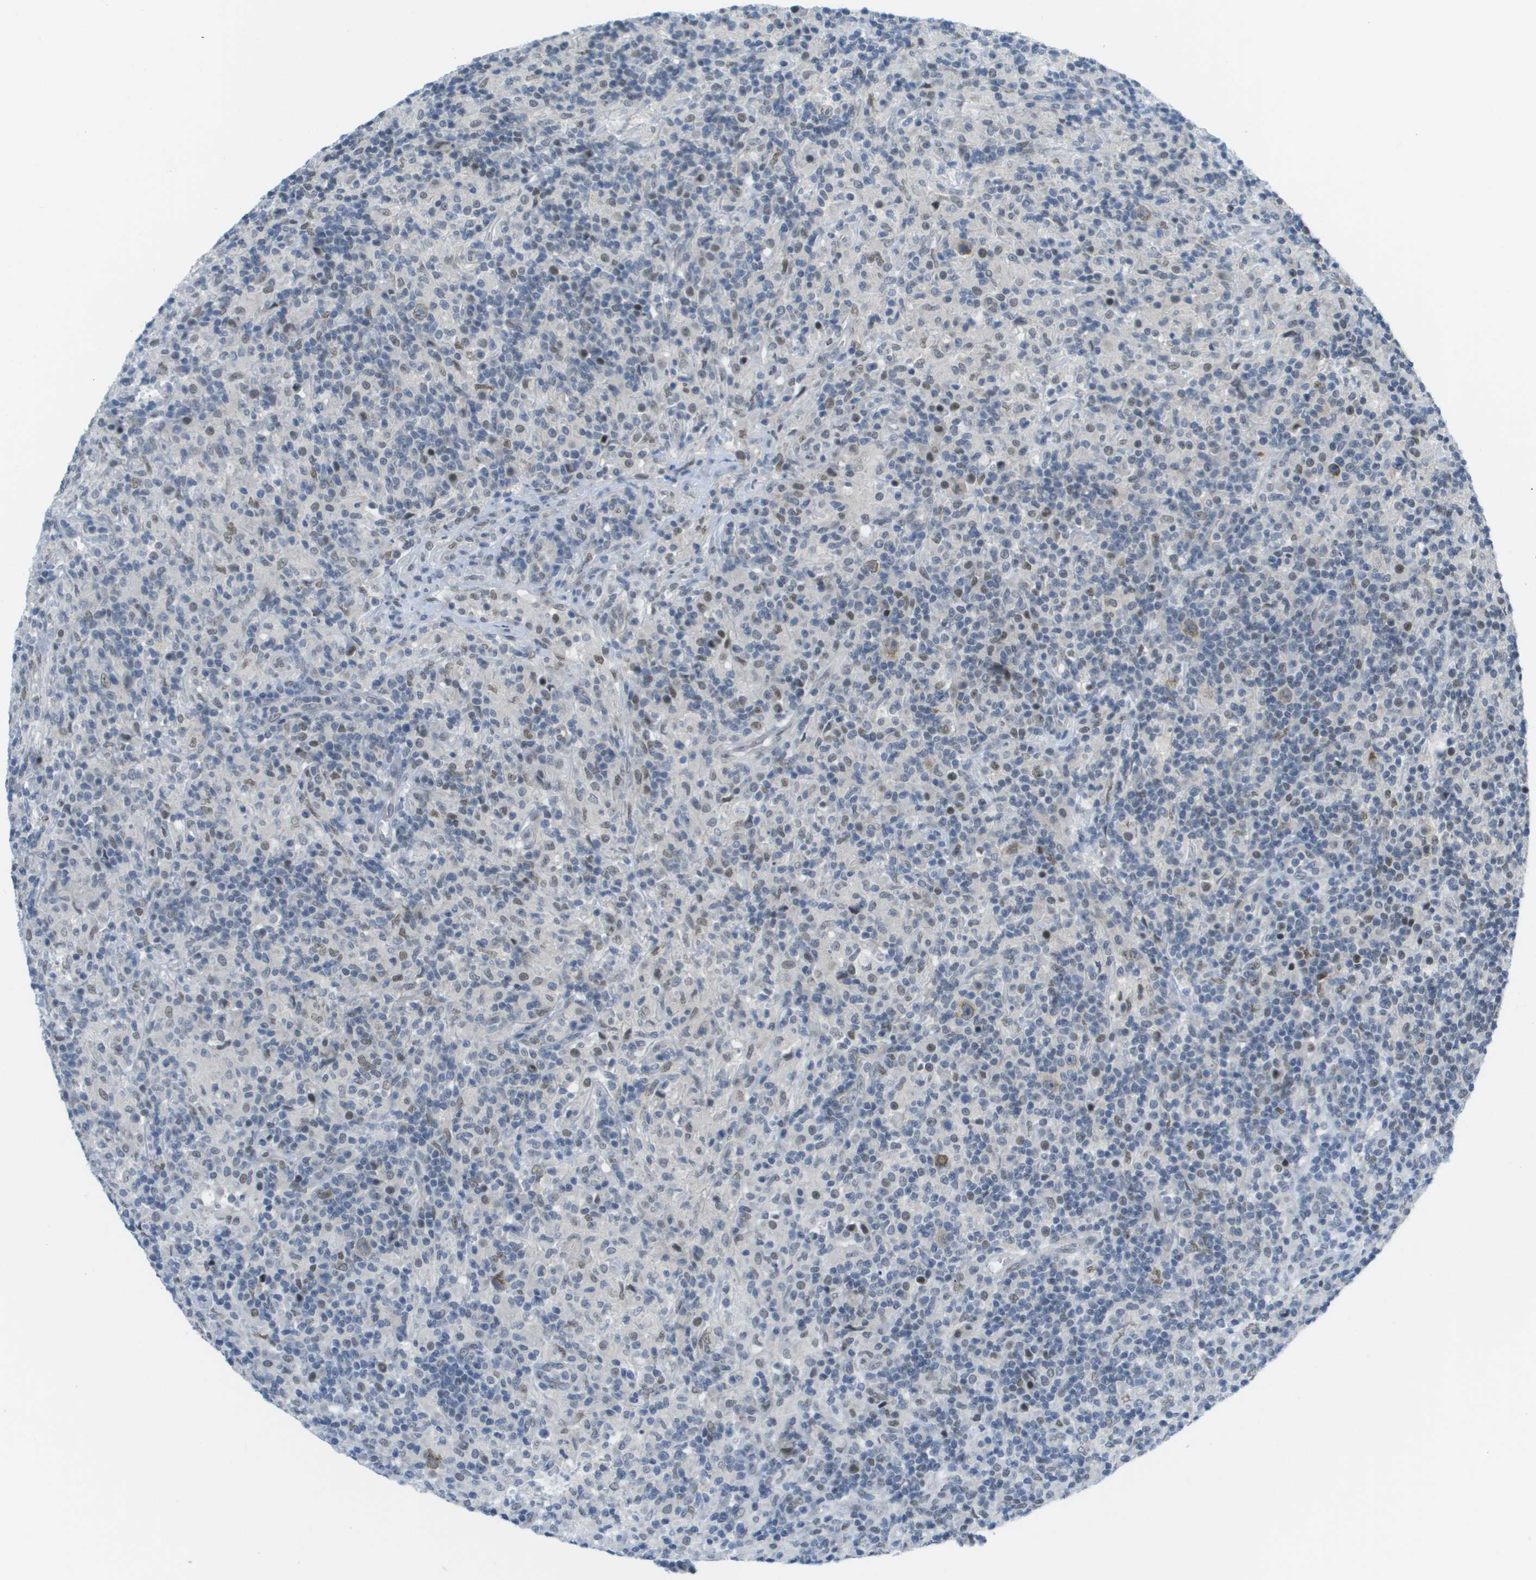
{"staining": {"intensity": "weak", "quantity": "25%-75%", "location": "cytoplasmic/membranous"}, "tissue": "lymphoma", "cell_type": "Tumor cells", "image_type": "cancer", "snomed": [{"axis": "morphology", "description": "Hodgkin's disease, NOS"}, {"axis": "topography", "description": "Lymph node"}], "caption": "Weak cytoplasmic/membranous positivity is appreciated in about 25%-75% of tumor cells in Hodgkin's disease.", "gene": "ARID1B", "patient": {"sex": "male", "age": 70}}